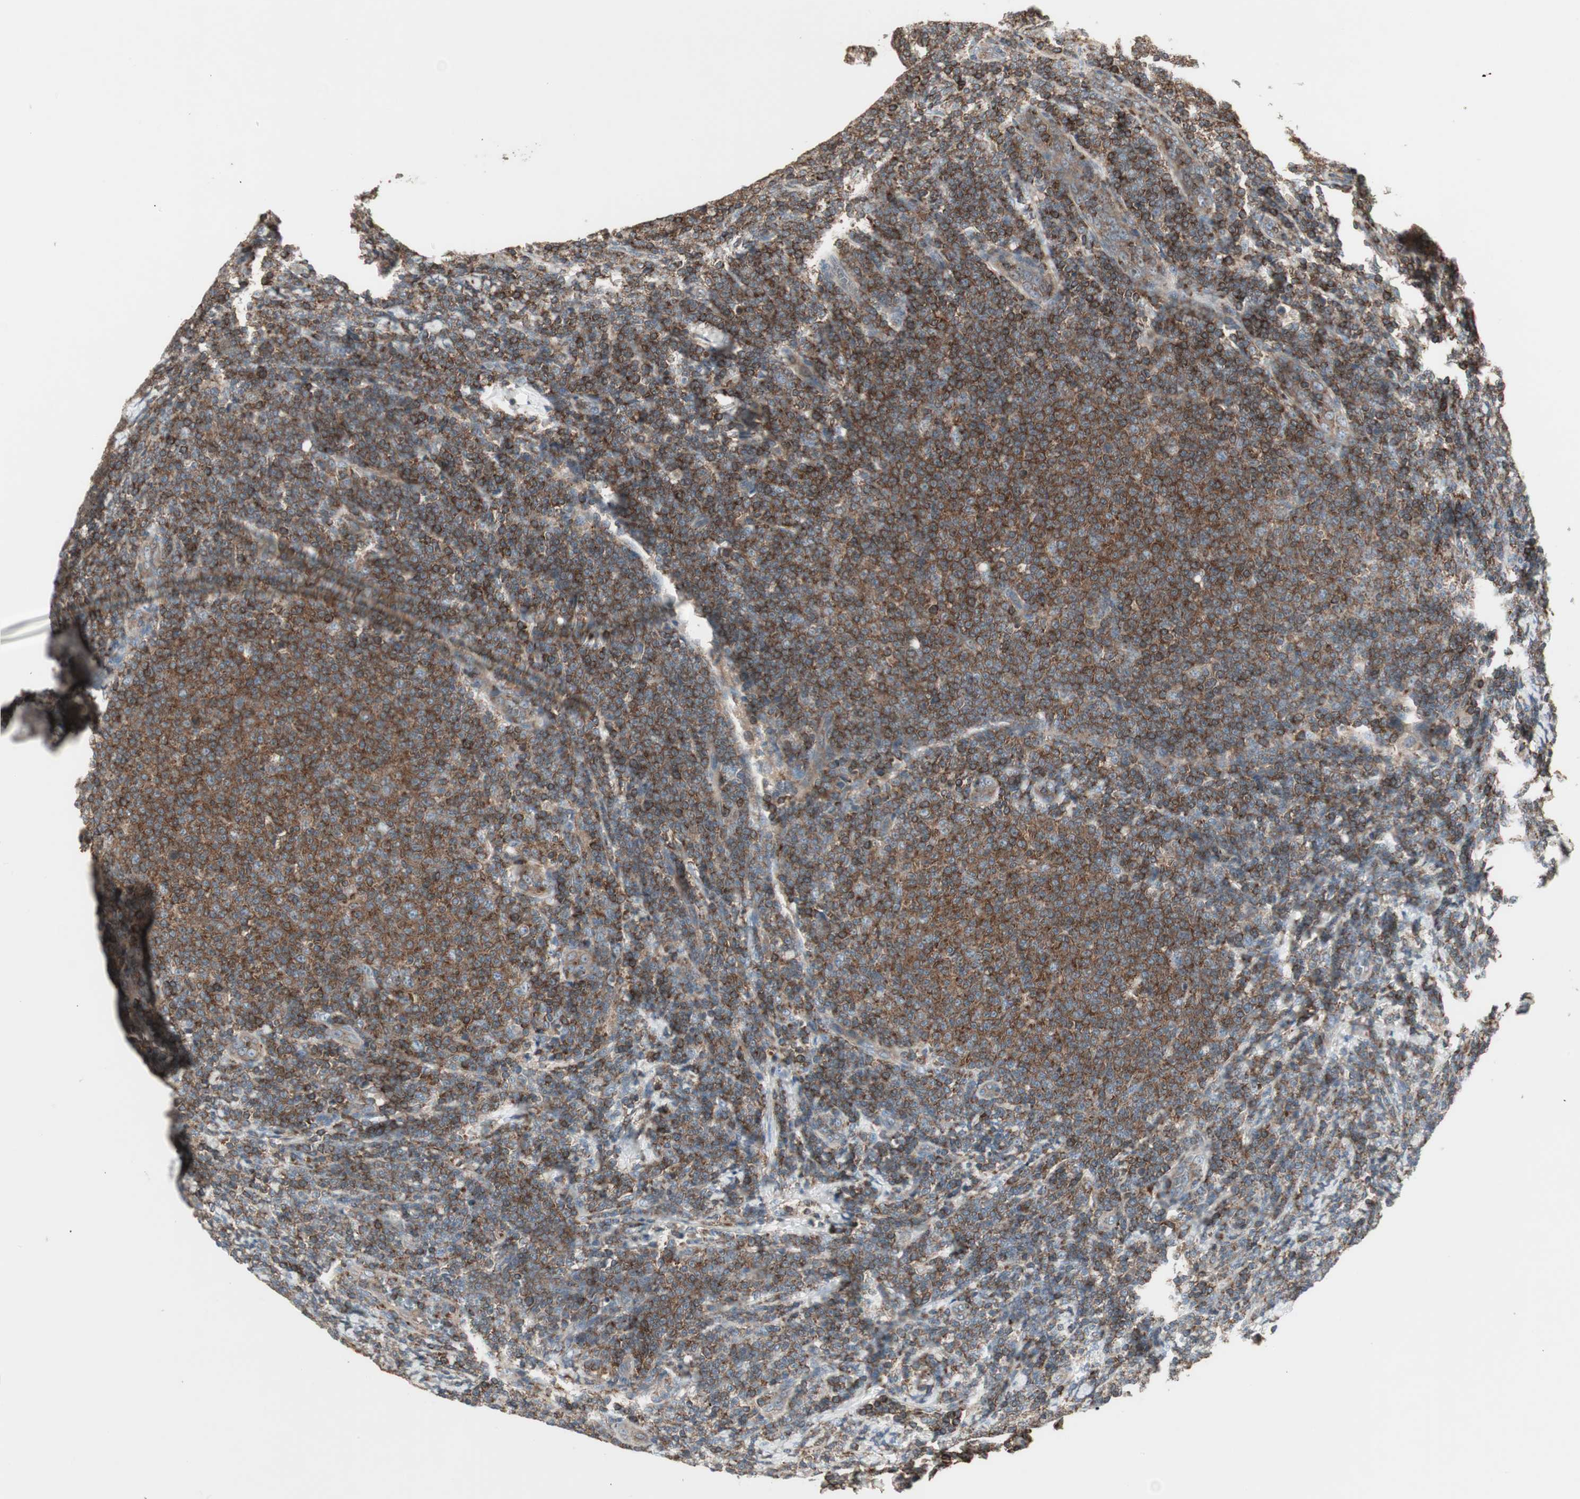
{"staining": {"intensity": "weak", "quantity": "25%-75%", "location": "cytoplasmic/membranous"}, "tissue": "lymphoma", "cell_type": "Tumor cells", "image_type": "cancer", "snomed": [{"axis": "morphology", "description": "Malignant lymphoma, non-Hodgkin's type, Low grade"}, {"axis": "topography", "description": "Lymph node"}], "caption": "Immunohistochemistry (IHC) (DAB (3,3'-diaminobenzidine)) staining of human malignant lymphoma, non-Hodgkin's type (low-grade) shows weak cytoplasmic/membranous protein expression in approximately 25%-75% of tumor cells.", "gene": "ARHGEF1", "patient": {"sex": "male", "age": 66}}